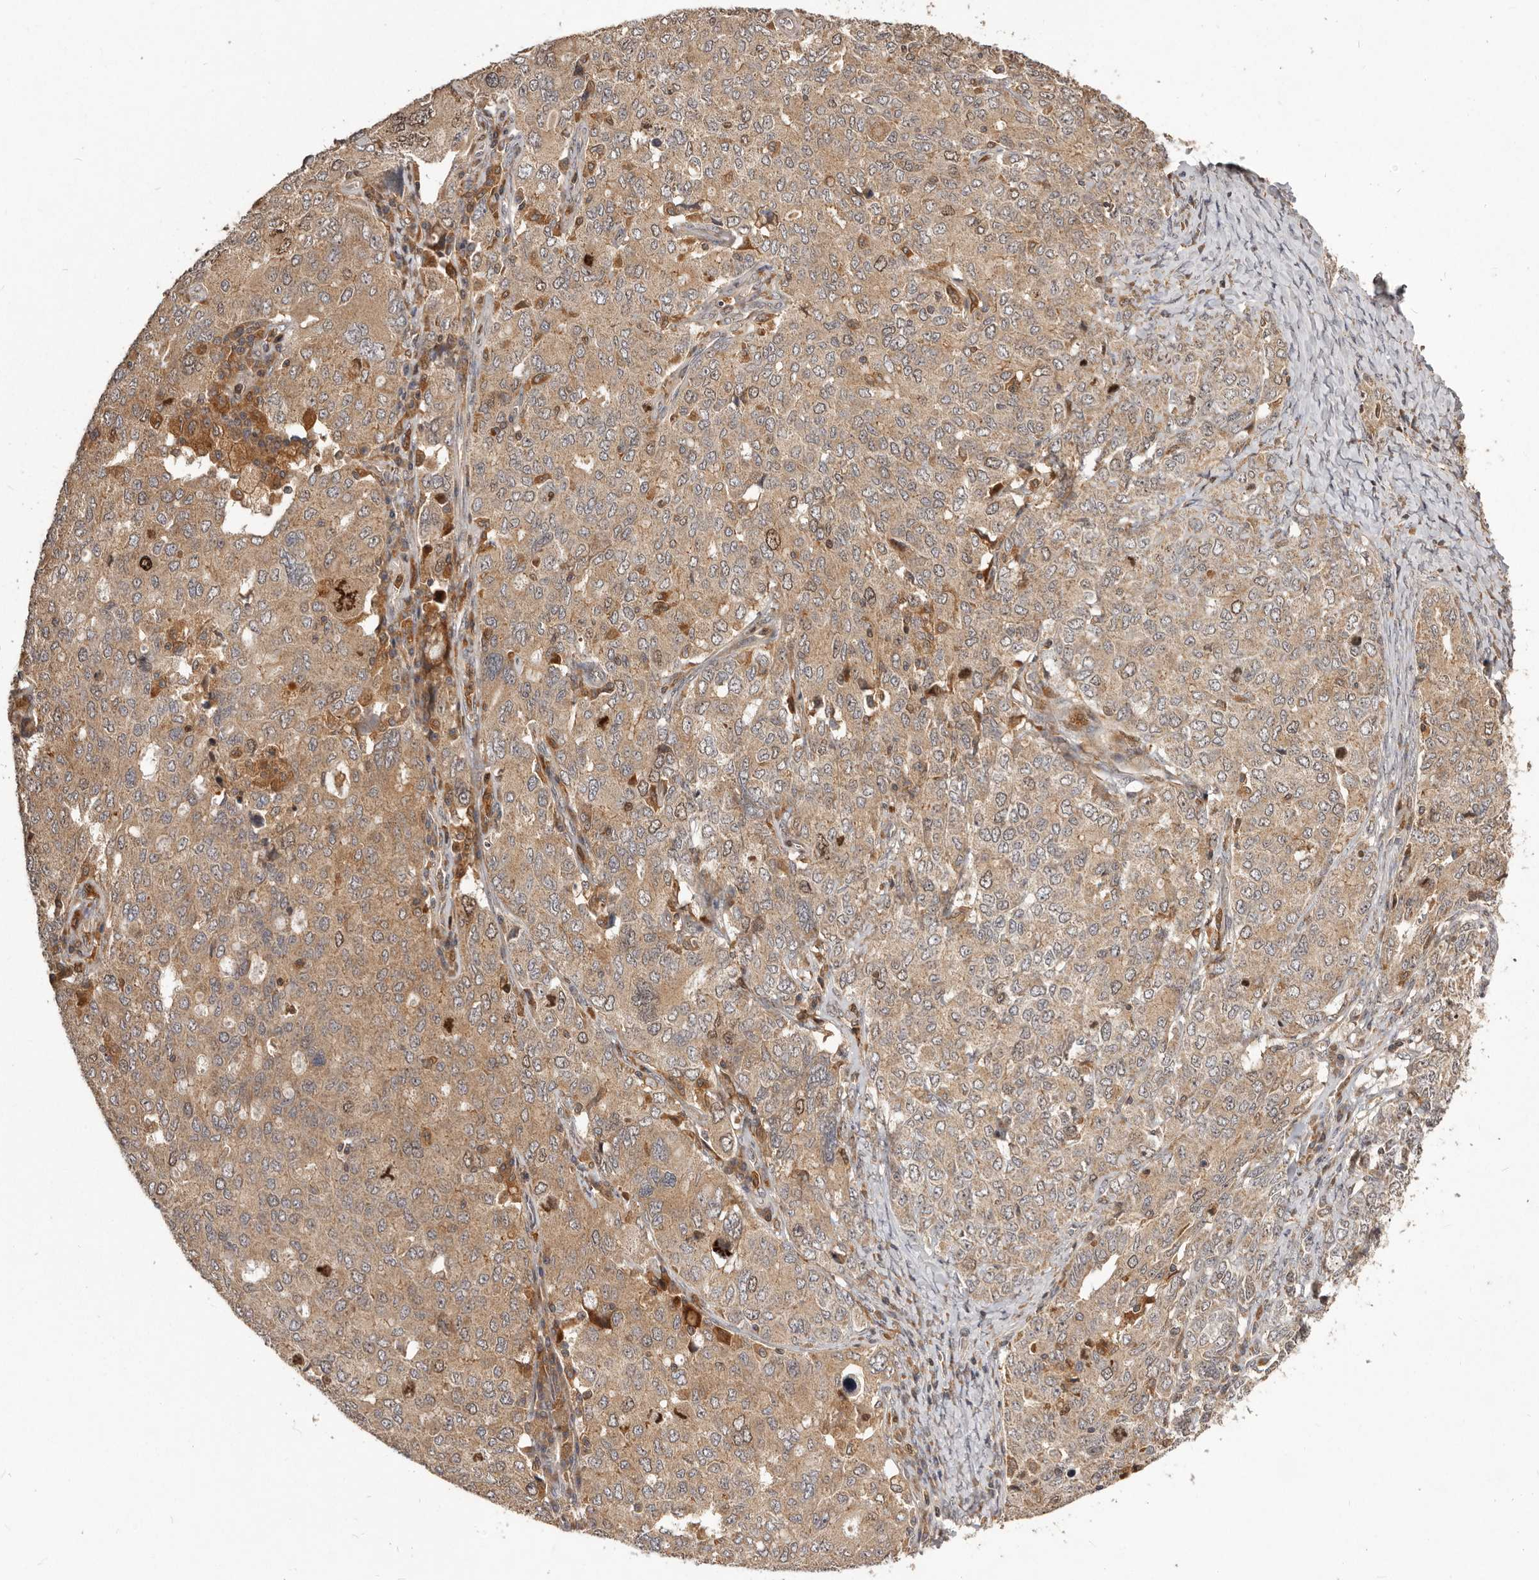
{"staining": {"intensity": "moderate", "quantity": ">75%", "location": "cytoplasmic/membranous"}, "tissue": "ovarian cancer", "cell_type": "Tumor cells", "image_type": "cancer", "snomed": [{"axis": "morphology", "description": "Carcinoma, endometroid"}, {"axis": "topography", "description": "Ovary"}], "caption": "Immunohistochemistry (IHC) (DAB (3,3'-diaminobenzidine)) staining of ovarian endometroid carcinoma displays moderate cytoplasmic/membranous protein staining in about >75% of tumor cells. The staining was performed using DAB (3,3'-diaminobenzidine), with brown indicating positive protein expression. Nuclei are stained blue with hematoxylin.", "gene": "RNF187", "patient": {"sex": "female", "age": 62}}